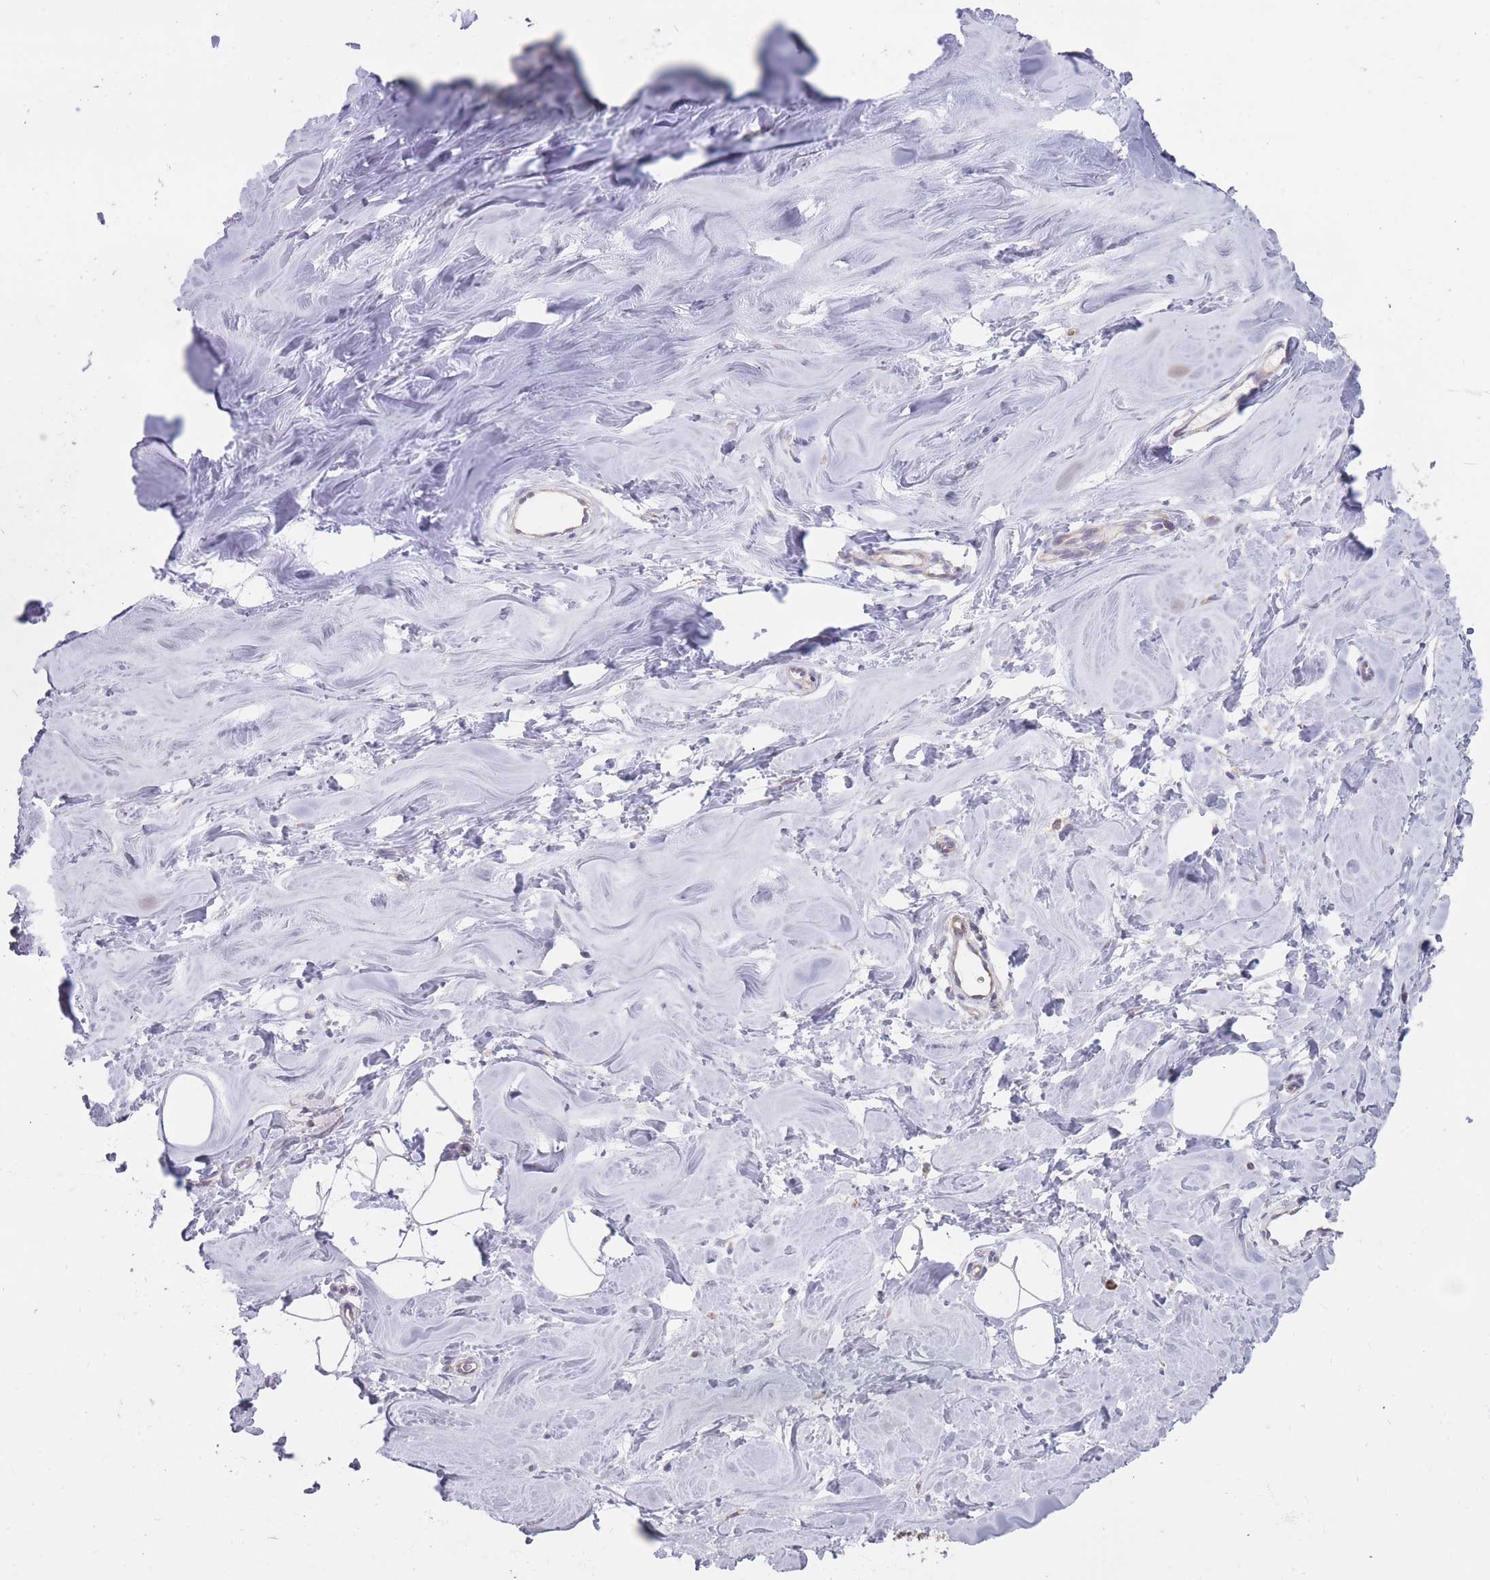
{"staining": {"intensity": "negative", "quantity": "none", "location": "none"}, "tissue": "breast", "cell_type": "Adipocytes", "image_type": "normal", "snomed": [{"axis": "morphology", "description": "Normal tissue, NOS"}, {"axis": "topography", "description": "Breast"}], "caption": "DAB immunohistochemical staining of normal human breast demonstrates no significant staining in adipocytes. (DAB immunohistochemistry (IHC) with hematoxylin counter stain).", "gene": "TRAPPC5", "patient": {"sex": "female", "age": 25}}